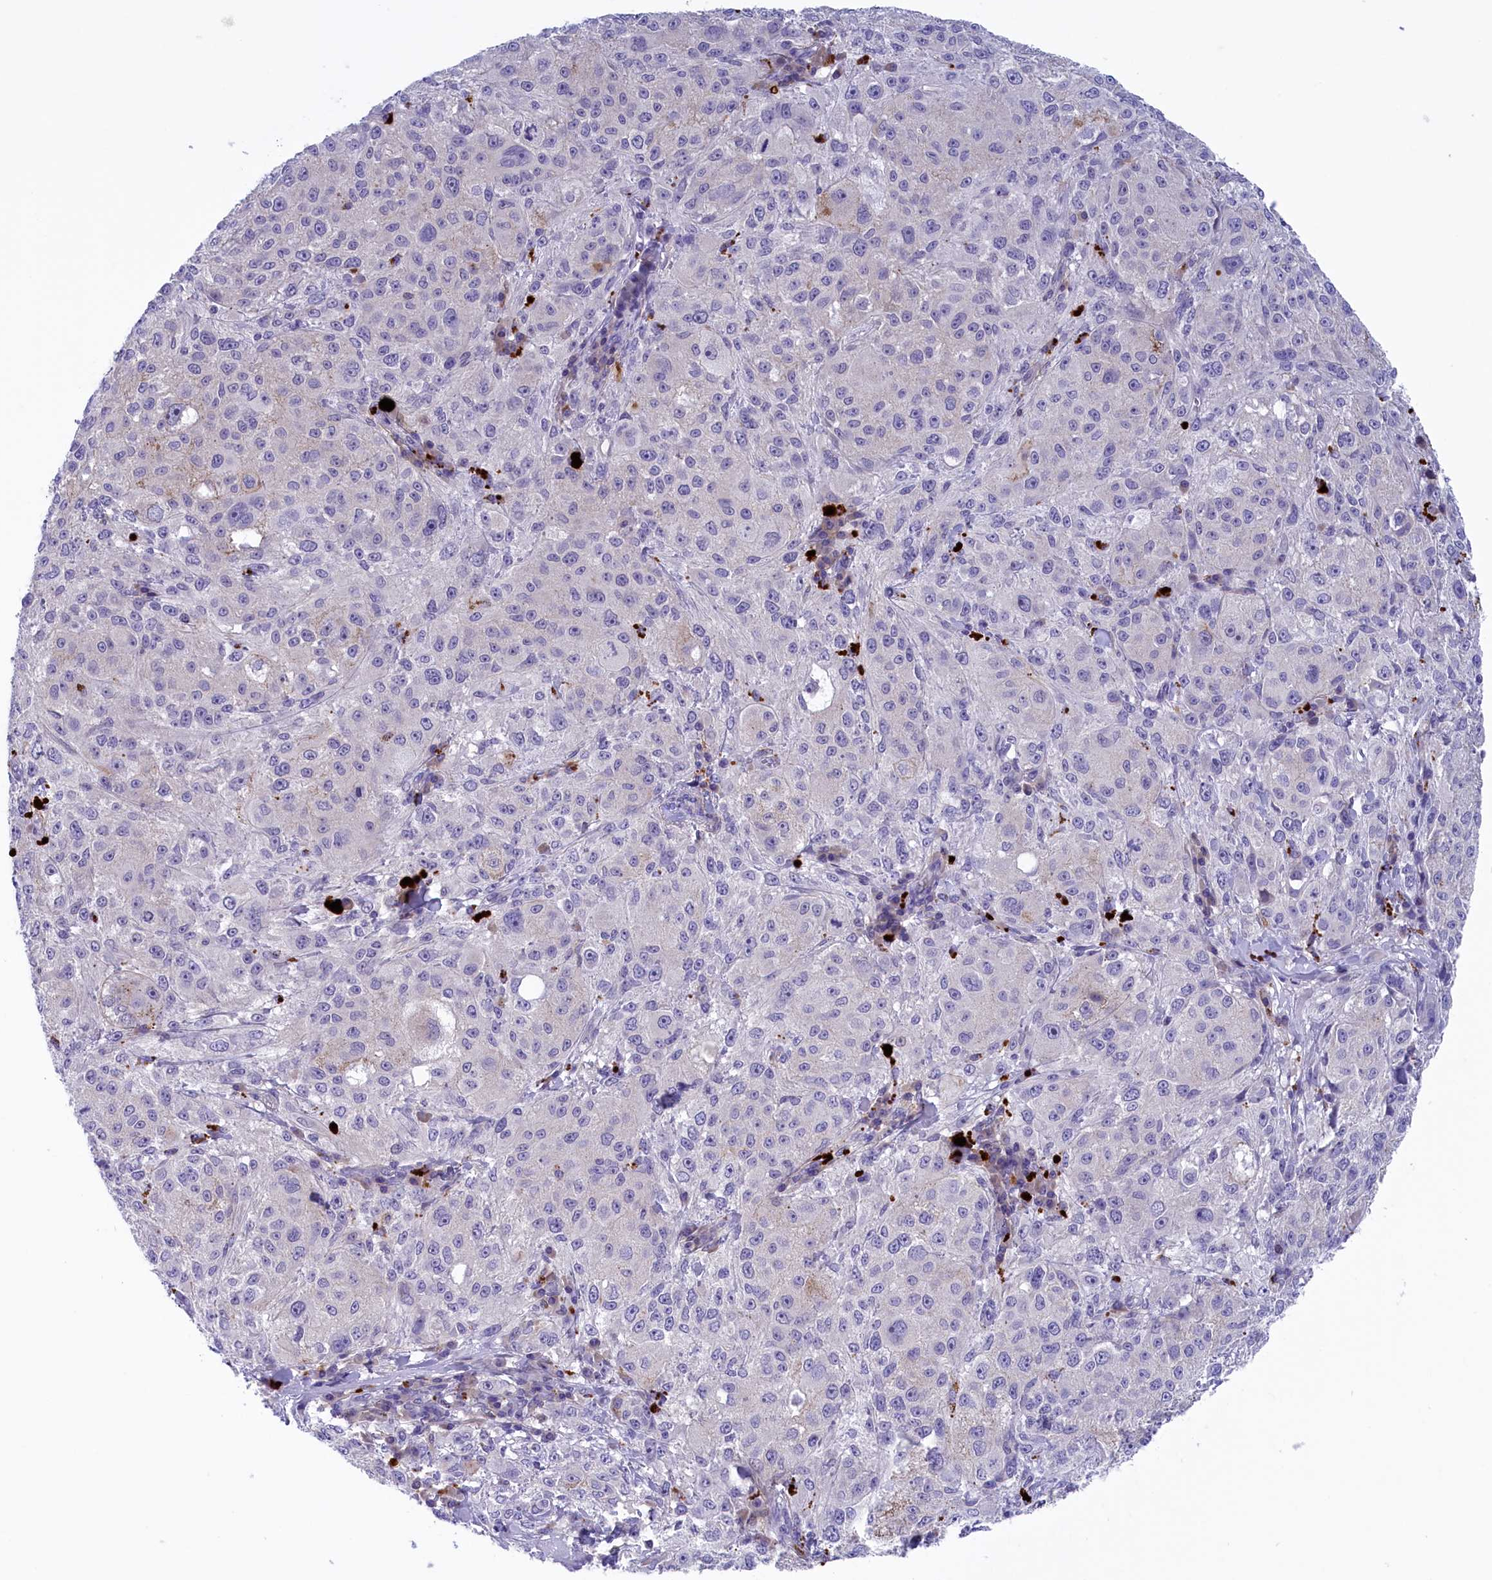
{"staining": {"intensity": "negative", "quantity": "none", "location": "none"}, "tissue": "melanoma", "cell_type": "Tumor cells", "image_type": "cancer", "snomed": [{"axis": "morphology", "description": "Necrosis, NOS"}, {"axis": "morphology", "description": "Malignant melanoma, NOS"}, {"axis": "topography", "description": "Skin"}], "caption": "Immunohistochemistry (IHC) micrograph of human melanoma stained for a protein (brown), which shows no positivity in tumor cells.", "gene": "STYX", "patient": {"sex": "female", "age": 87}}